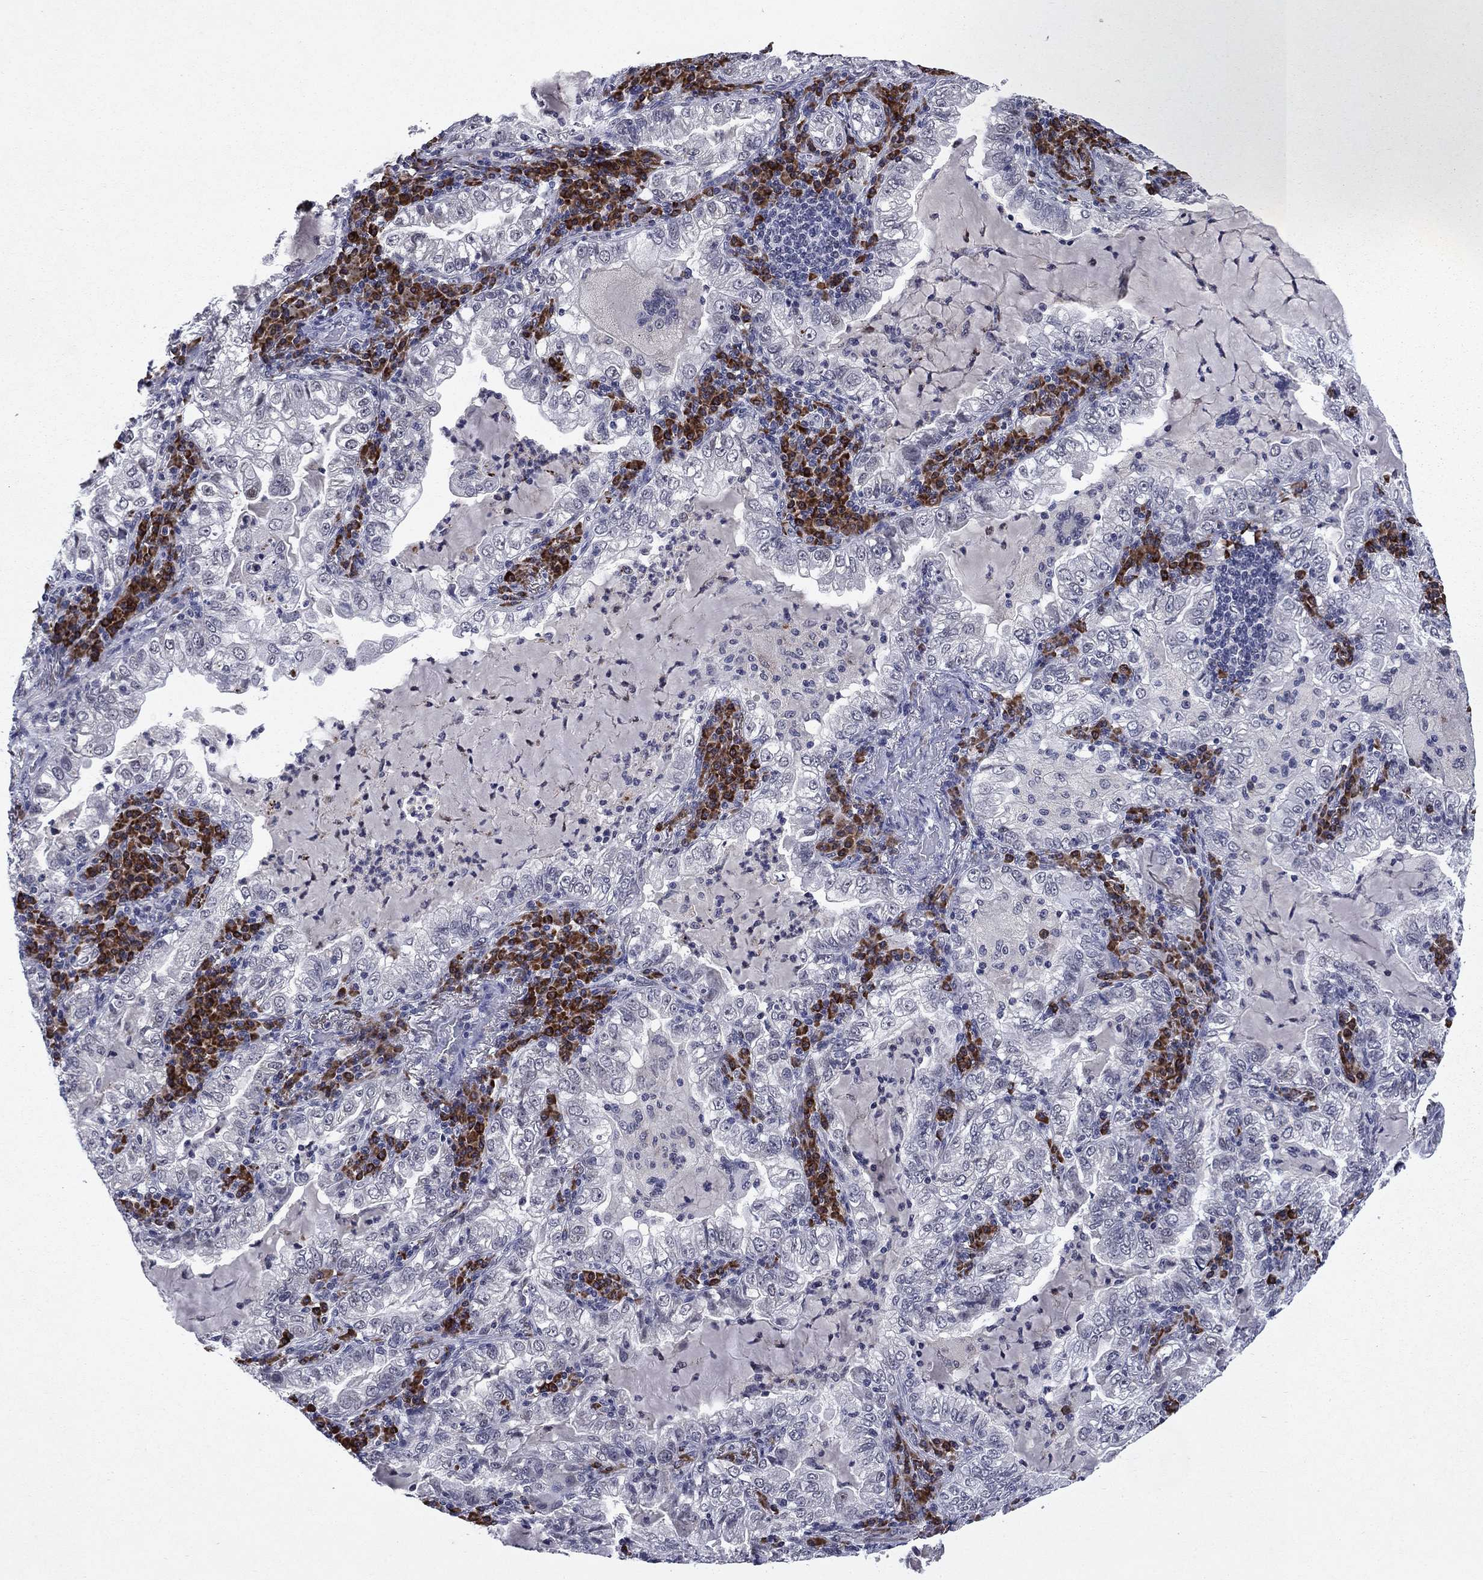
{"staining": {"intensity": "negative", "quantity": "none", "location": "none"}, "tissue": "lung cancer", "cell_type": "Tumor cells", "image_type": "cancer", "snomed": [{"axis": "morphology", "description": "Adenocarcinoma, NOS"}, {"axis": "topography", "description": "Lung"}], "caption": "DAB (3,3'-diaminobenzidine) immunohistochemical staining of lung cancer (adenocarcinoma) exhibits no significant expression in tumor cells.", "gene": "ECM1", "patient": {"sex": "female", "age": 73}}